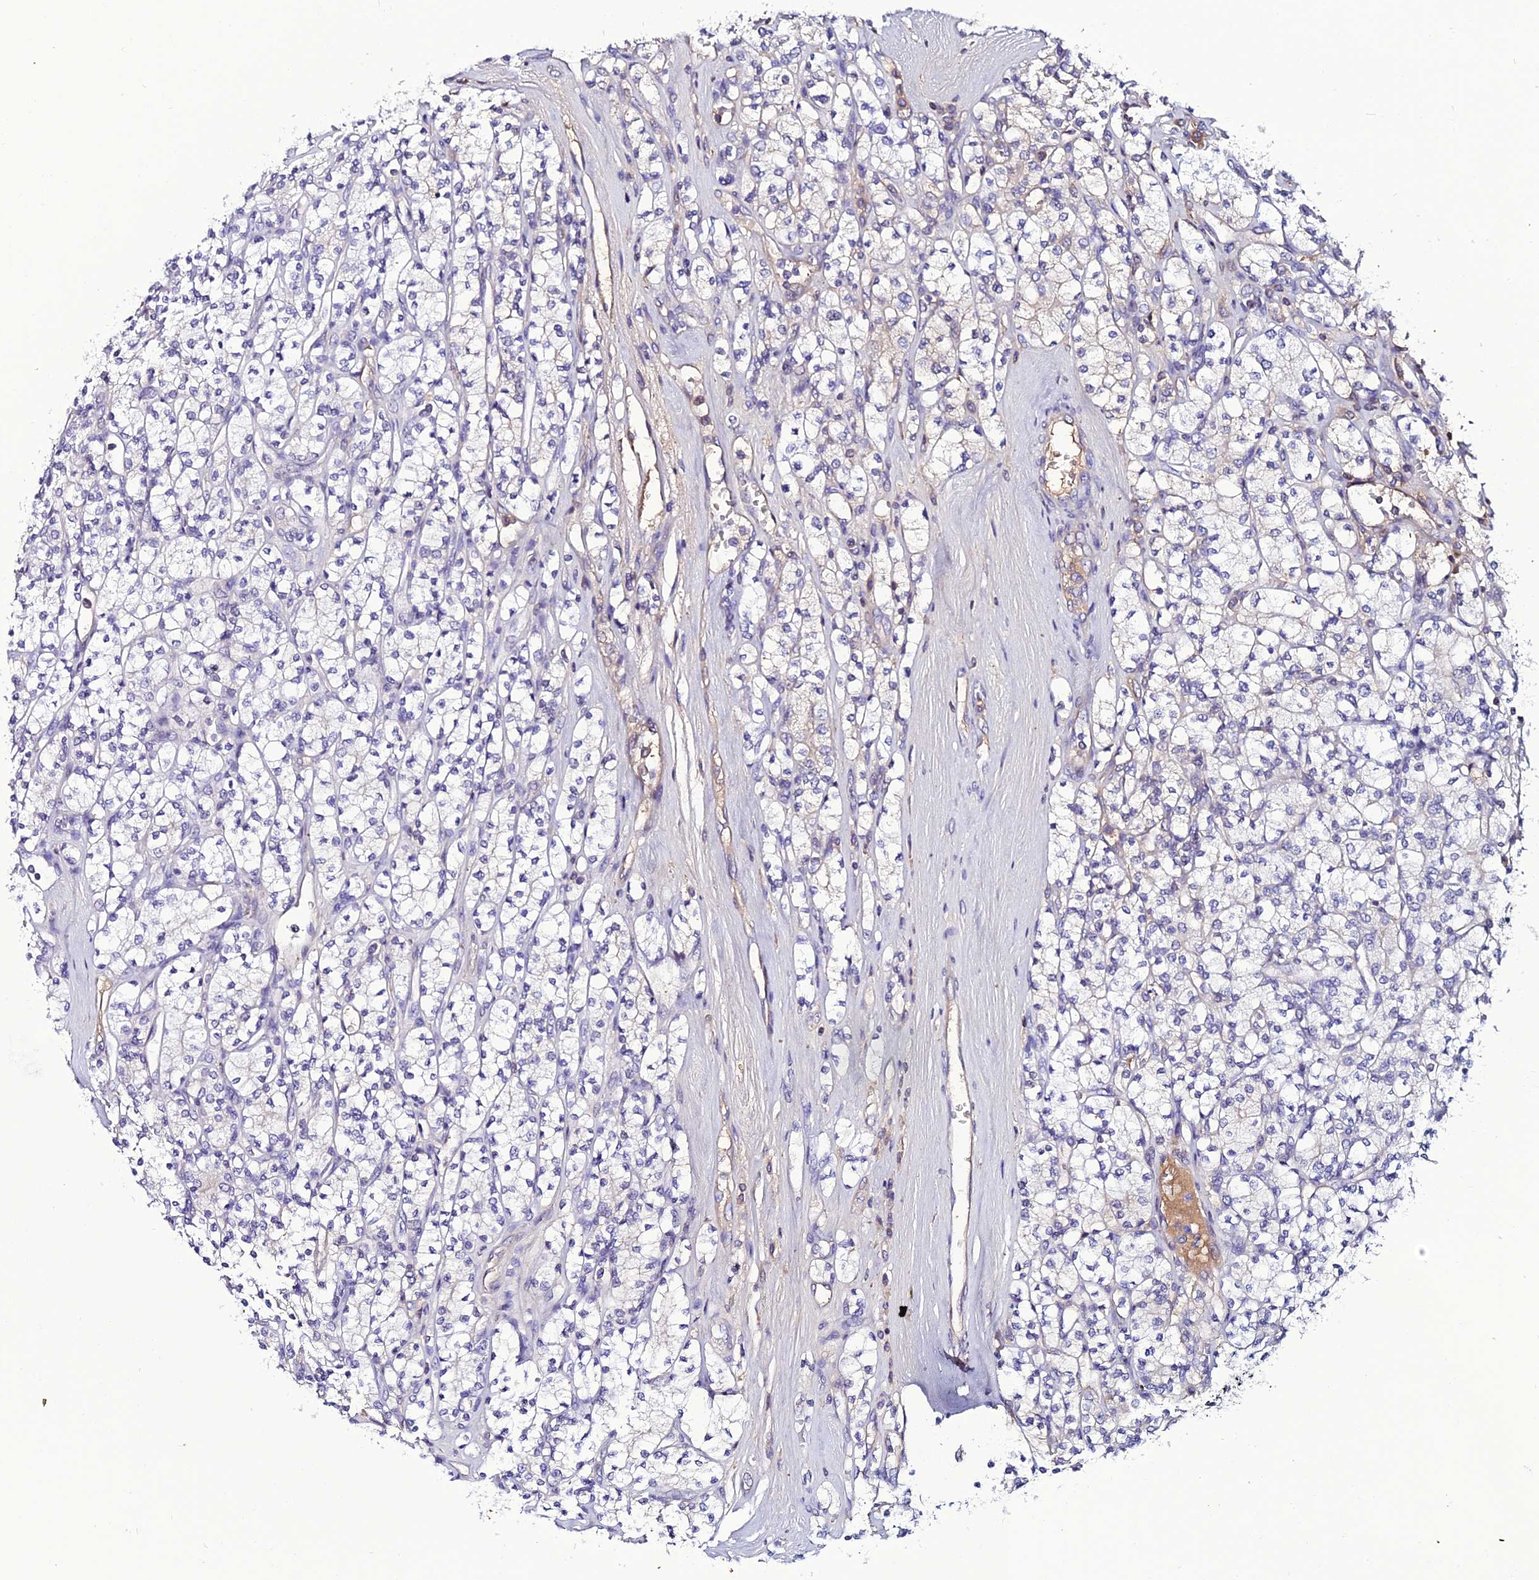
{"staining": {"intensity": "negative", "quantity": "none", "location": "none"}, "tissue": "renal cancer", "cell_type": "Tumor cells", "image_type": "cancer", "snomed": [{"axis": "morphology", "description": "Adenocarcinoma, NOS"}, {"axis": "topography", "description": "Kidney"}], "caption": "A high-resolution micrograph shows immunohistochemistry (IHC) staining of renal cancer, which displays no significant expression in tumor cells.", "gene": "DEFB132", "patient": {"sex": "male", "age": 77}}